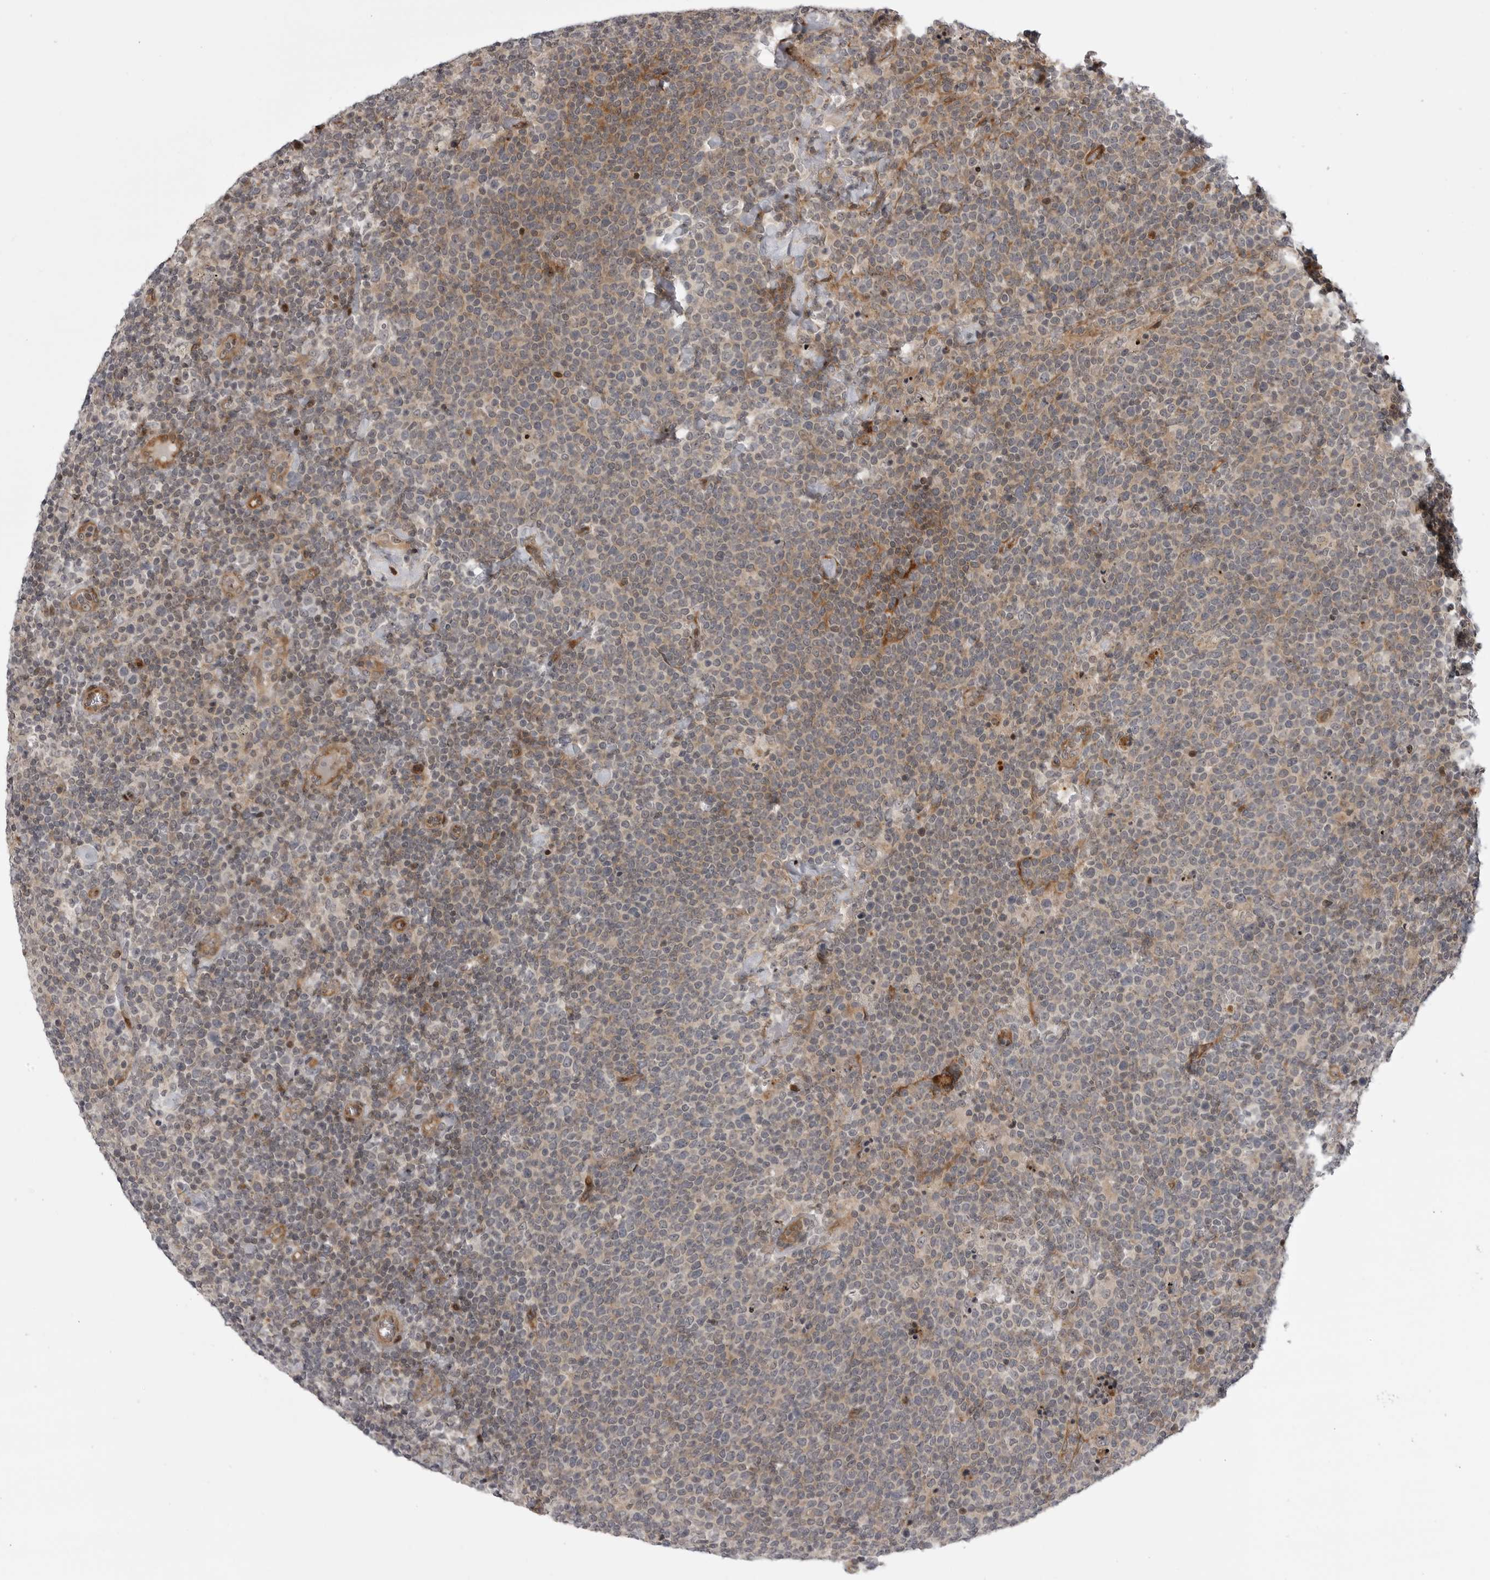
{"staining": {"intensity": "weak", "quantity": "<25%", "location": "cytoplasmic/membranous"}, "tissue": "lymphoma", "cell_type": "Tumor cells", "image_type": "cancer", "snomed": [{"axis": "morphology", "description": "Malignant lymphoma, non-Hodgkin's type, High grade"}, {"axis": "topography", "description": "Lymph node"}], "caption": "Photomicrograph shows no protein expression in tumor cells of high-grade malignant lymphoma, non-Hodgkin's type tissue.", "gene": "ABL1", "patient": {"sex": "male", "age": 61}}